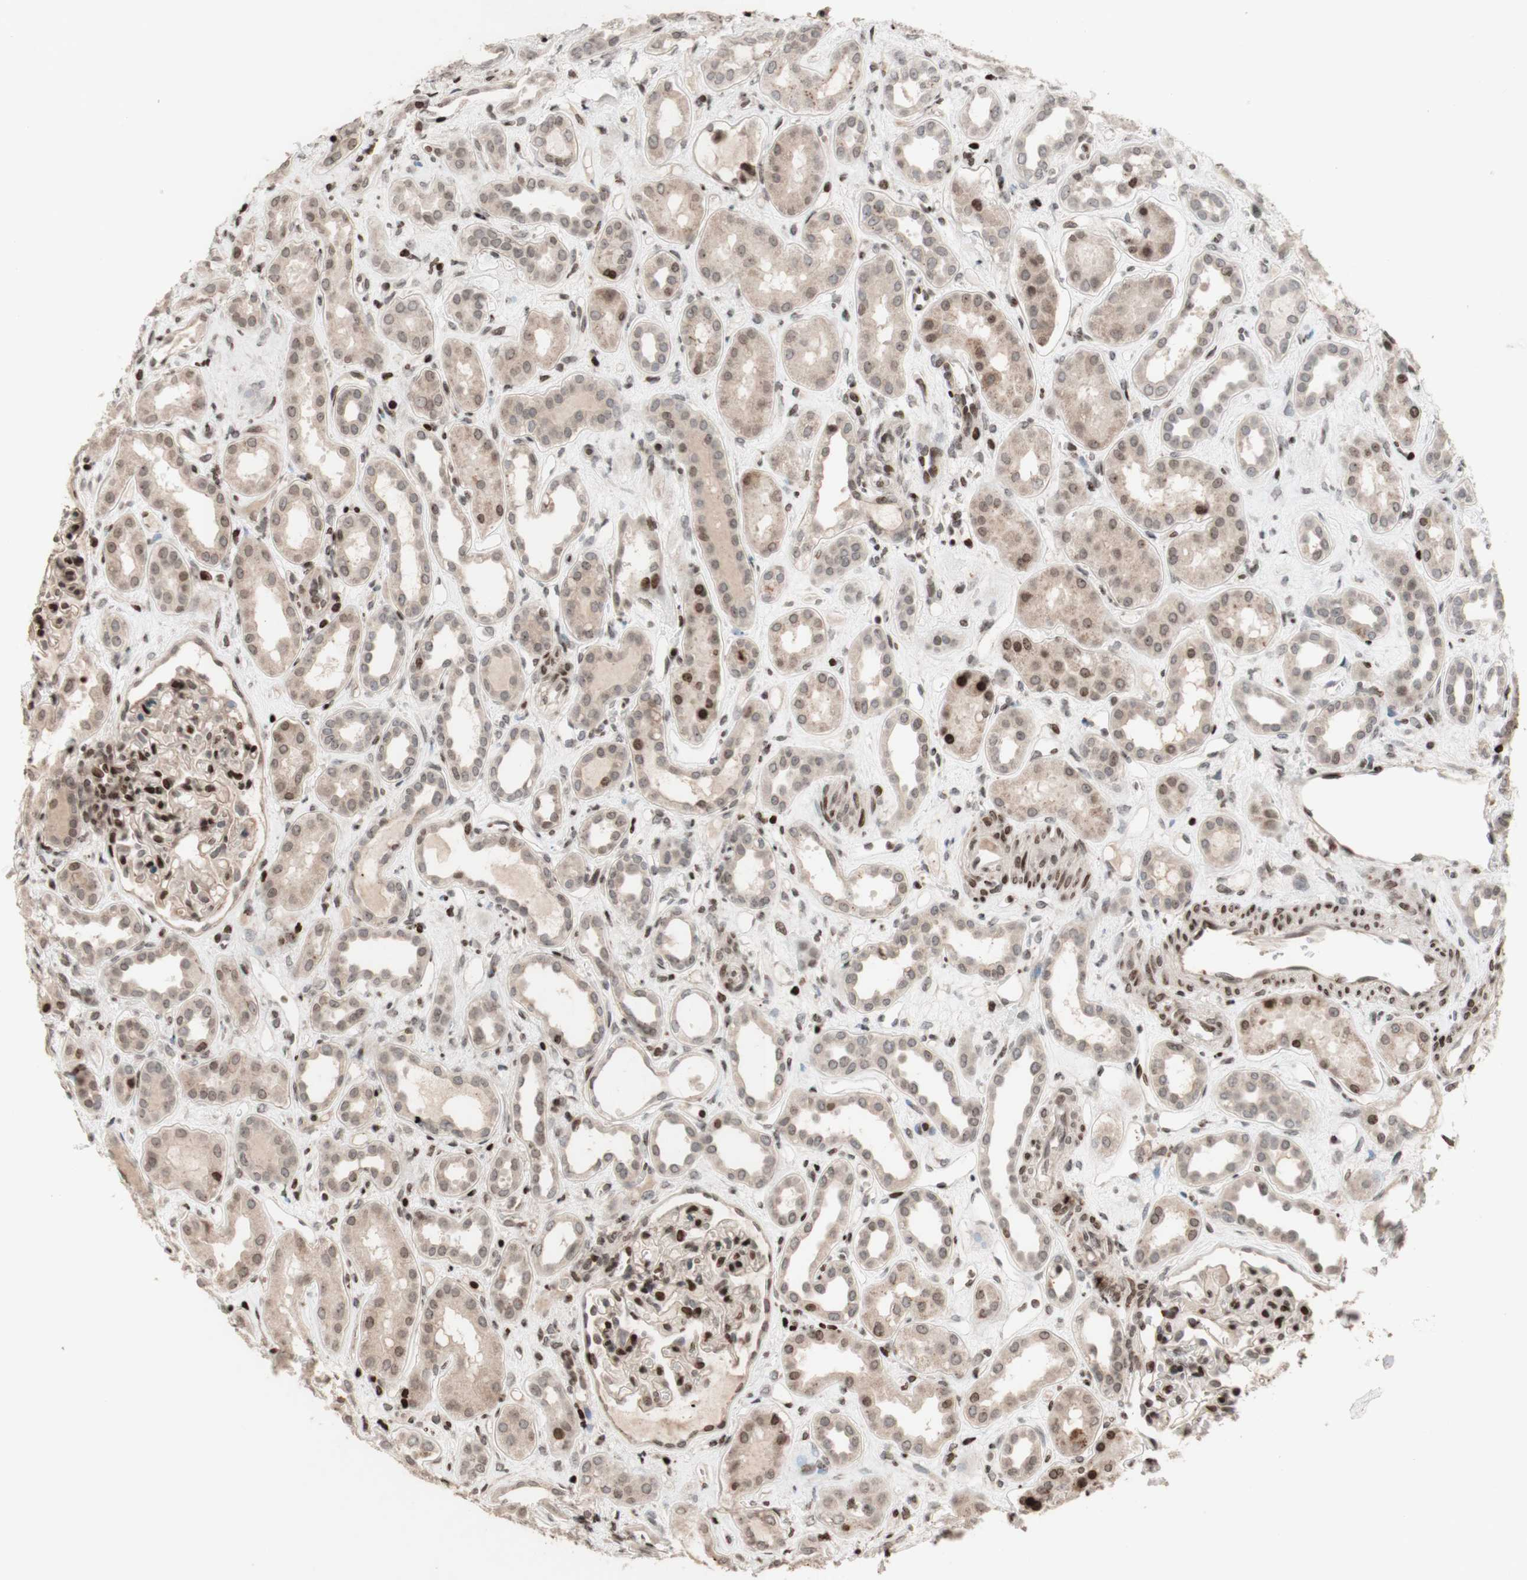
{"staining": {"intensity": "strong", "quantity": "<25%", "location": "cytoplasmic/membranous,nuclear"}, "tissue": "kidney", "cell_type": "Cells in glomeruli", "image_type": "normal", "snomed": [{"axis": "morphology", "description": "Normal tissue, NOS"}, {"axis": "topography", "description": "Kidney"}], "caption": "Immunohistochemical staining of benign human kidney reveals medium levels of strong cytoplasmic/membranous,nuclear staining in about <25% of cells in glomeruli. The staining is performed using DAB brown chromogen to label protein expression. The nuclei are counter-stained blue using hematoxylin.", "gene": "POLA1", "patient": {"sex": "male", "age": 59}}